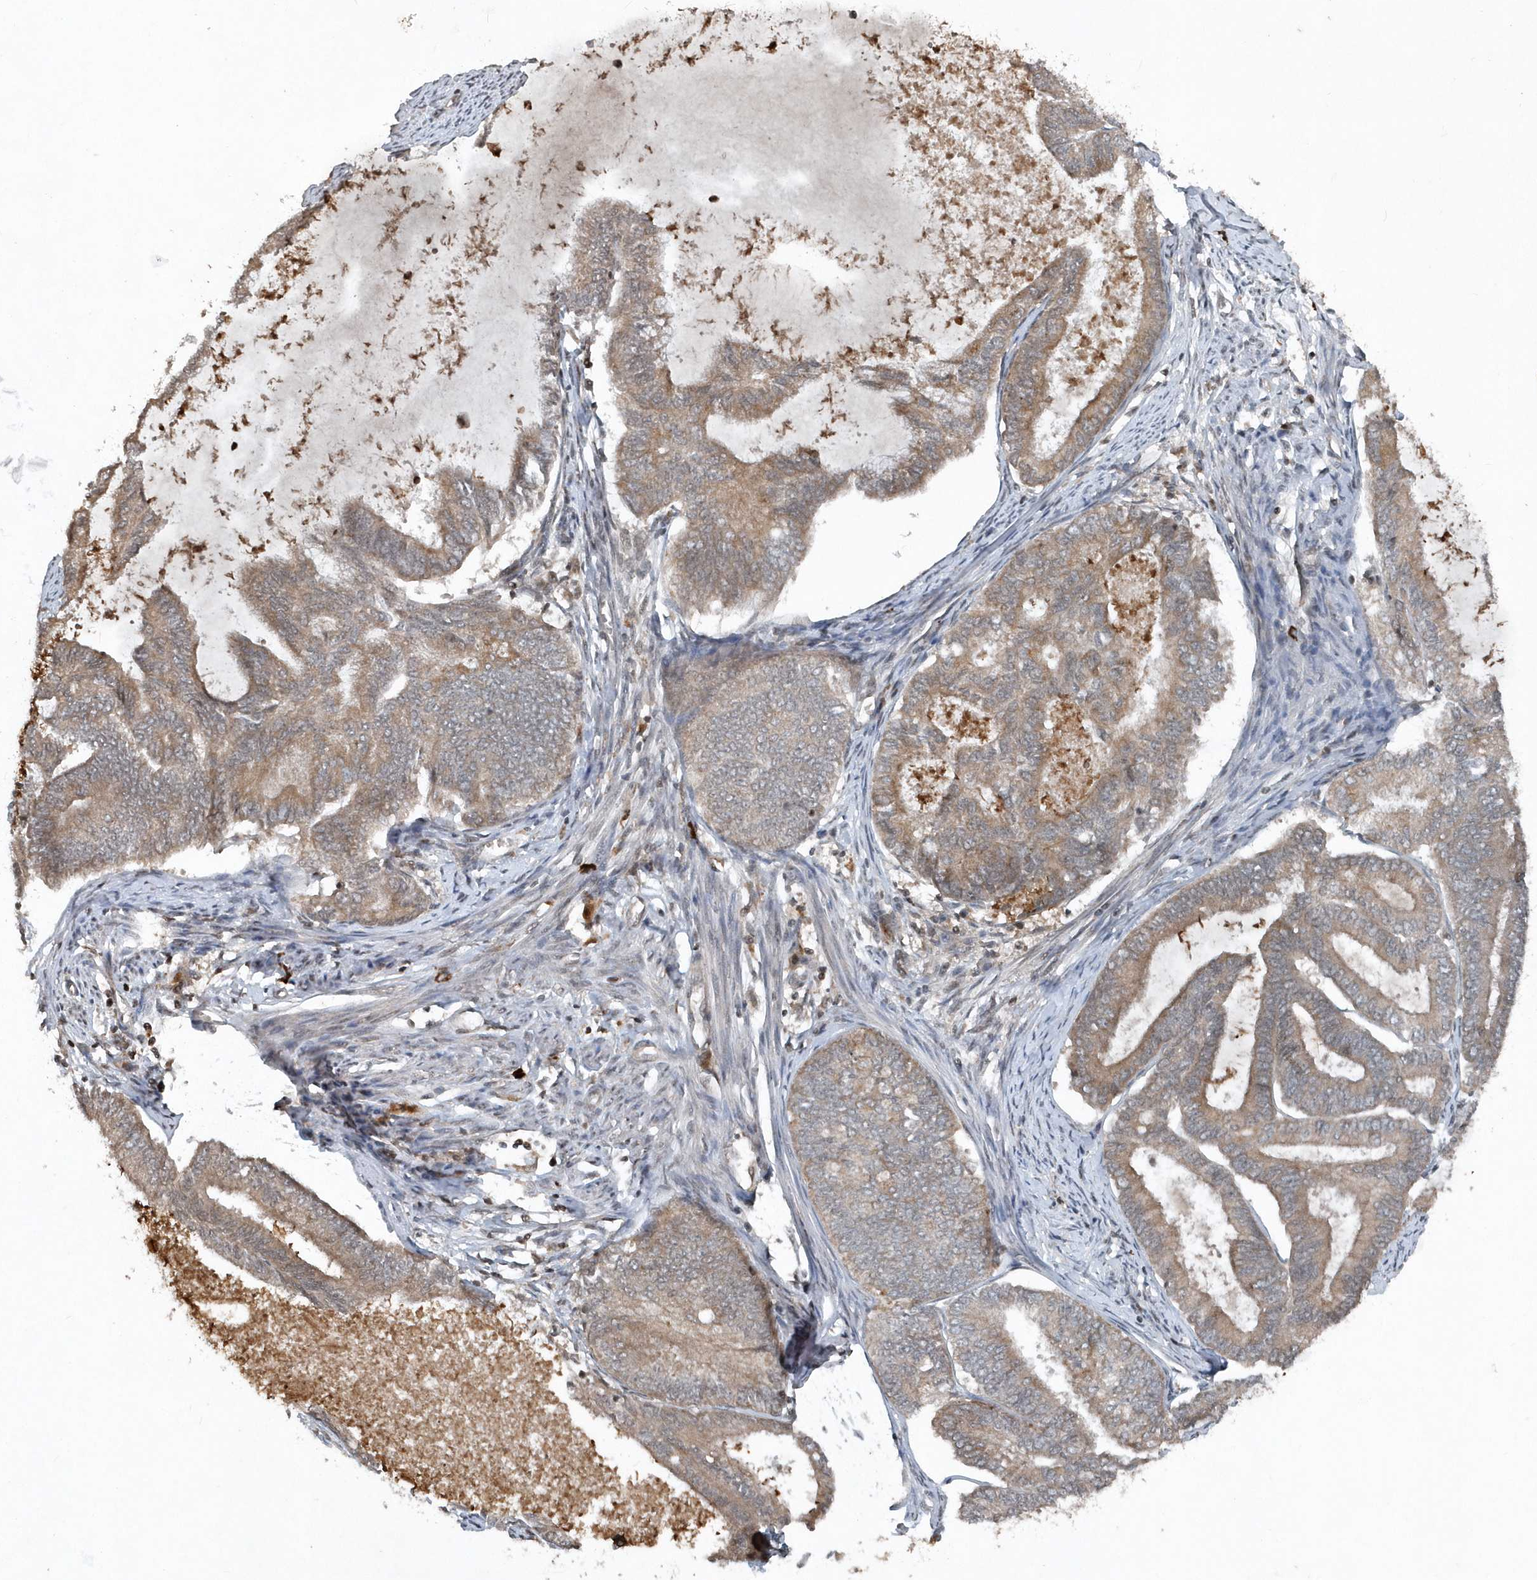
{"staining": {"intensity": "moderate", "quantity": ">75%", "location": "cytoplasmic/membranous"}, "tissue": "endometrial cancer", "cell_type": "Tumor cells", "image_type": "cancer", "snomed": [{"axis": "morphology", "description": "Adenocarcinoma, NOS"}, {"axis": "topography", "description": "Endometrium"}], "caption": "A high-resolution histopathology image shows immunohistochemistry (IHC) staining of endometrial cancer, which shows moderate cytoplasmic/membranous expression in about >75% of tumor cells. (Stains: DAB (3,3'-diaminobenzidine) in brown, nuclei in blue, Microscopy: brightfield microscopy at high magnification).", "gene": "EIF2B1", "patient": {"sex": "female", "age": 86}}